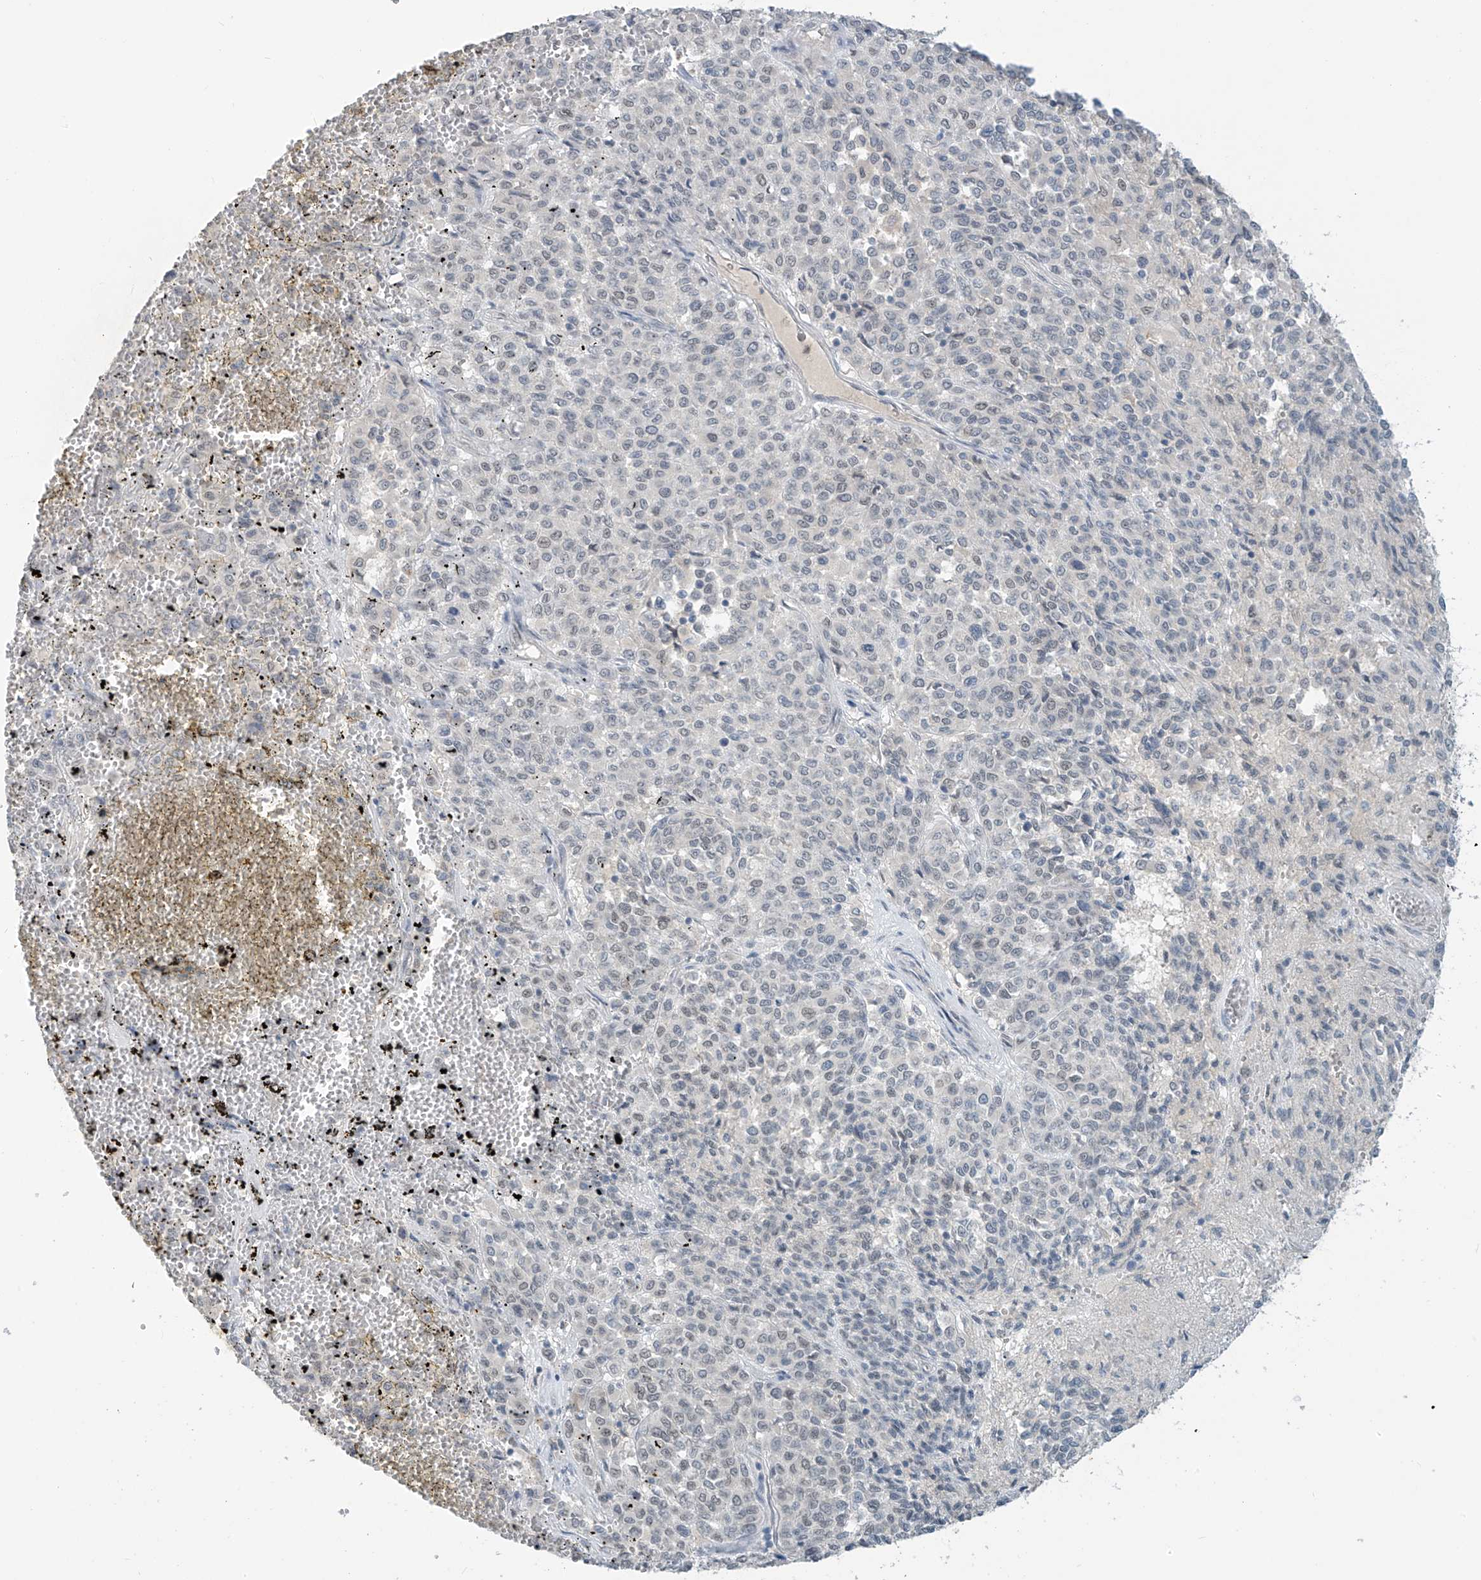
{"staining": {"intensity": "negative", "quantity": "none", "location": "none"}, "tissue": "melanoma", "cell_type": "Tumor cells", "image_type": "cancer", "snomed": [{"axis": "morphology", "description": "Malignant melanoma, Metastatic site"}, {"axis": "topography", "description": "Pancreas"}], "caption": "Histopathology image shows no protein staining in tumor cells of melanoma tissue.", "gene": "METAP1D", "patient": {"sex": "female", "age": 30}}